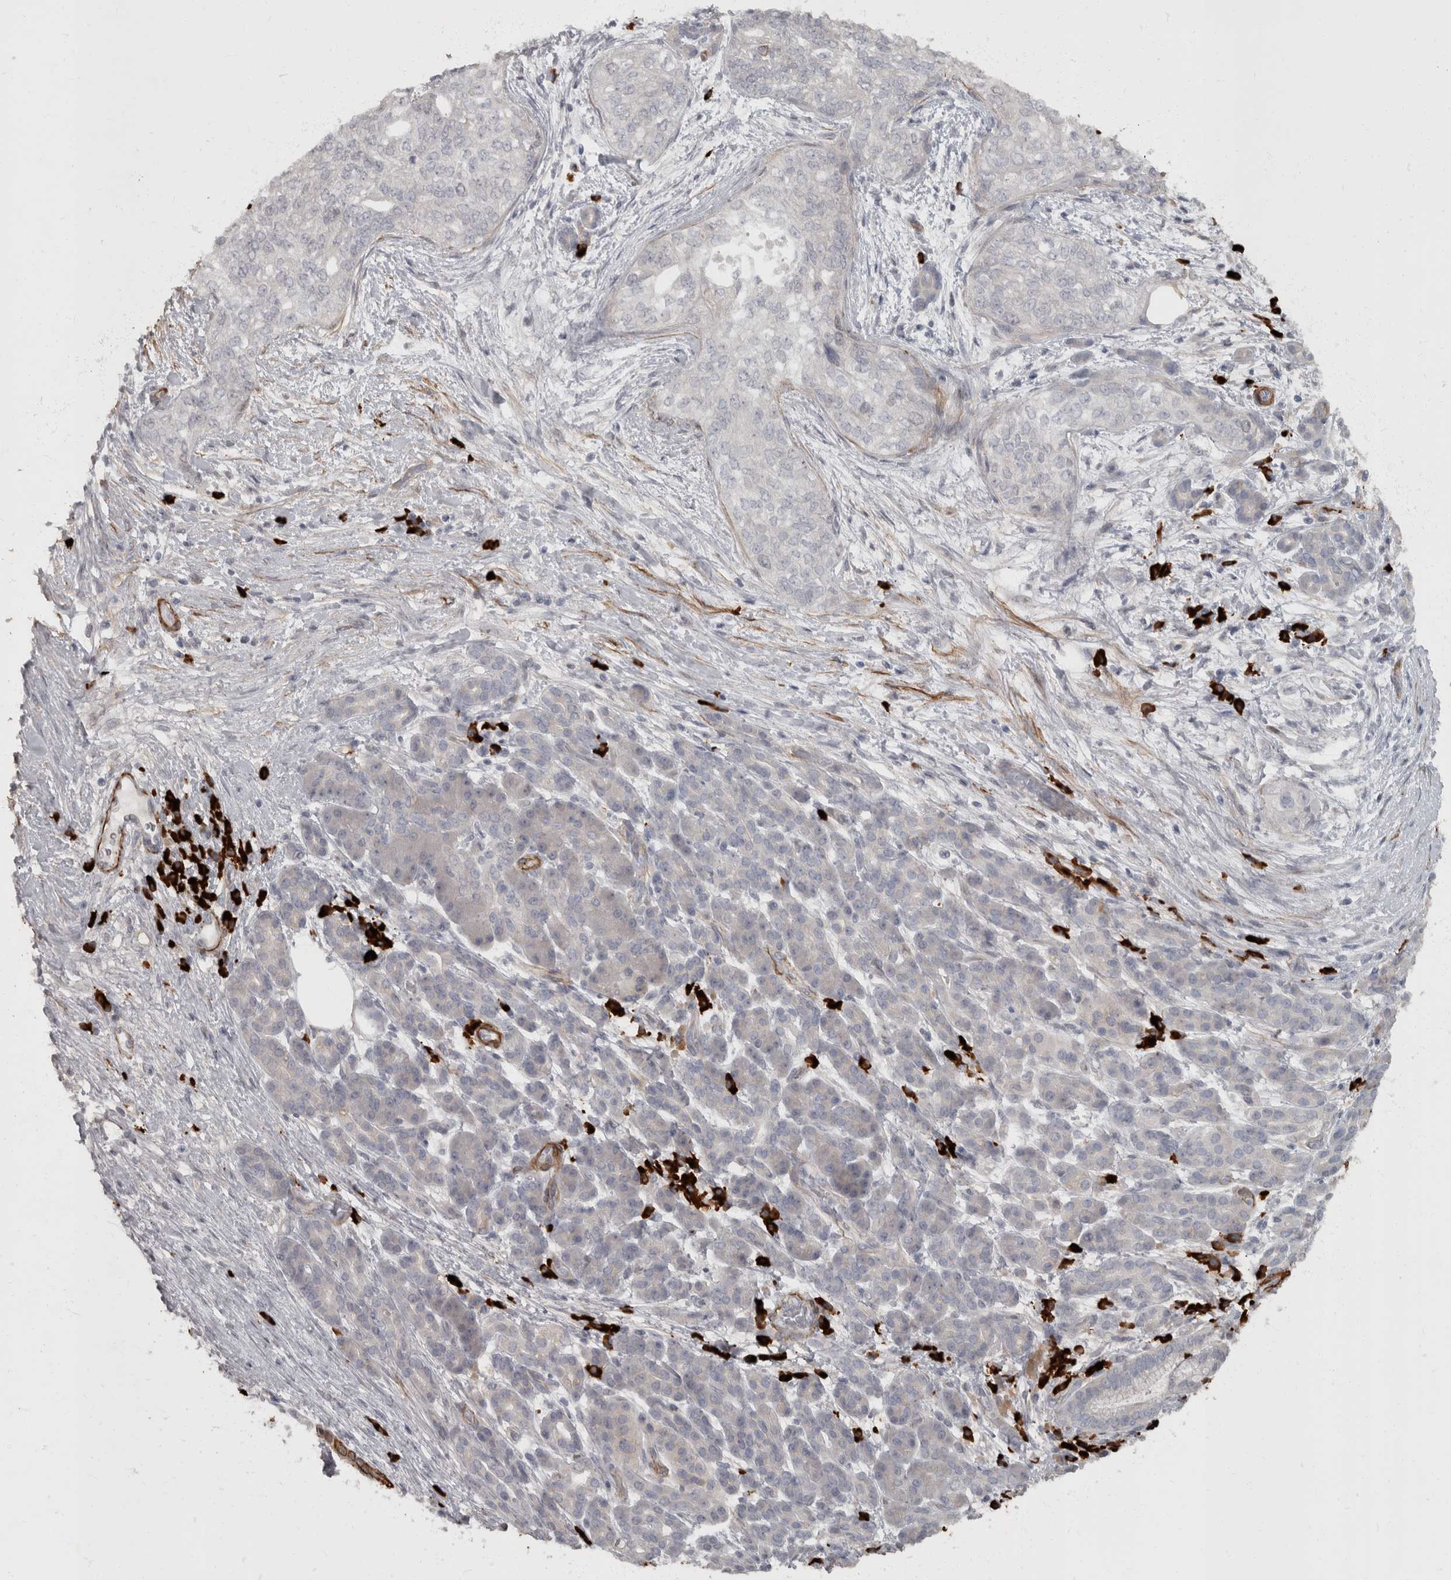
{"staining": {"intensity": "negative", "quantity": "none", "location": "none"}, "tissue": "pancreatic cancer", "cell_type": "Tumor cells", "image_type": "cancer", "snomed": [{"axis": "morphology", "description": "Adenocarcinoma, NOS"}, {"axis": "topography", "description": "Pancreas"}], "caption": "Tumor cells show no significant positivity in pancreatic adenocarcinoma.", "gene": "MASTL", "patient": {"sex": "male", "age": 72}}